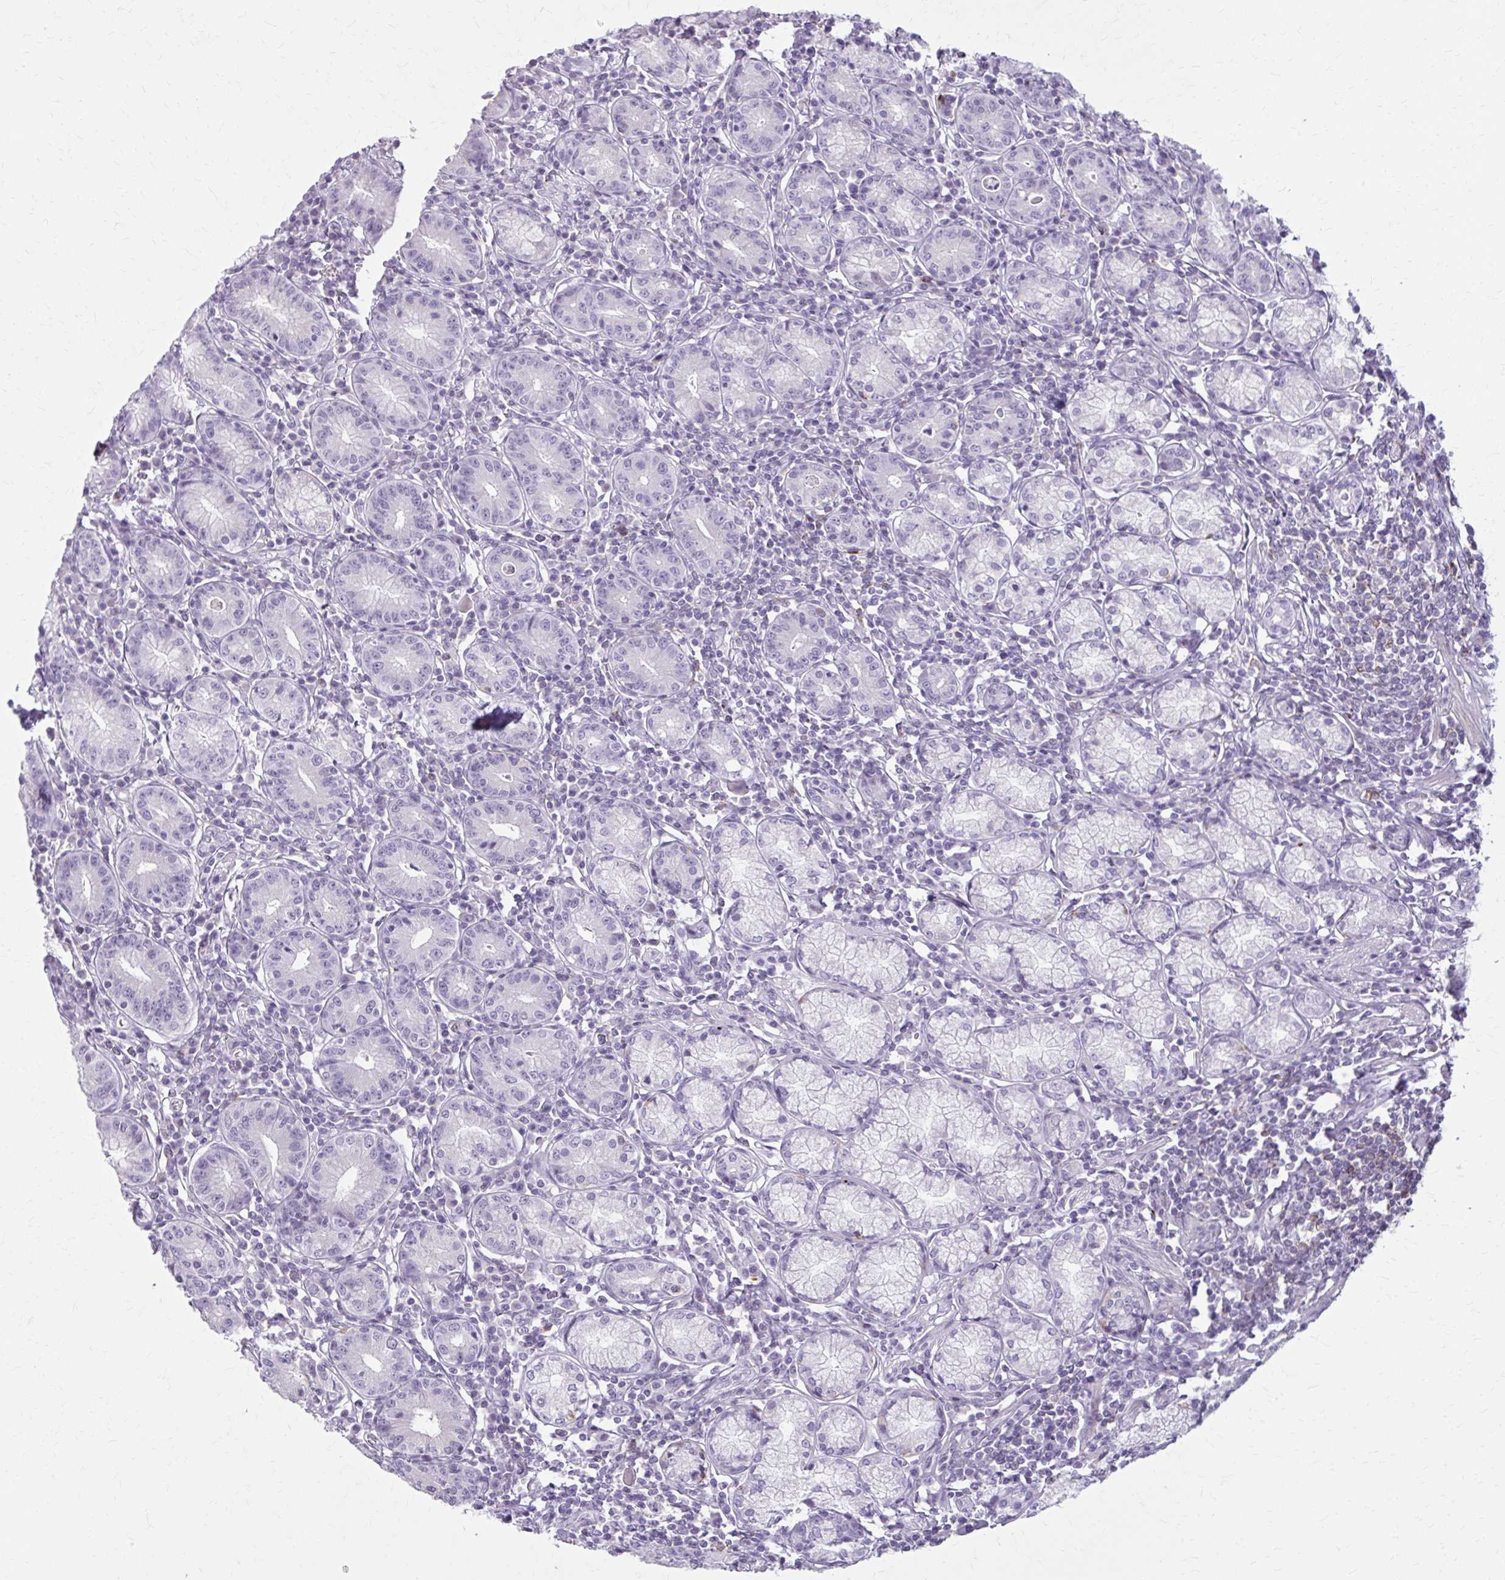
{"staining": {"intensity": "moderate", "quantity": "<25%", "location": "cytoplasmic/membranous"}, "tissue": "stomach", "cell_type": "Glandular cells", "image_type": "normal", "snomed": [{"axis": "morphology", "description": "Normal tissue, NOS"}, {"axis": "topography", "description": "Stomach"}], "caption": "Human stomach stained for a protein (brown) demonstrates moderate cytoplasmic/membranous positive positivity in about <25% of glandular cells.", "gene": "OR4B1", "patient": {"sex": "male", "age": 55}}